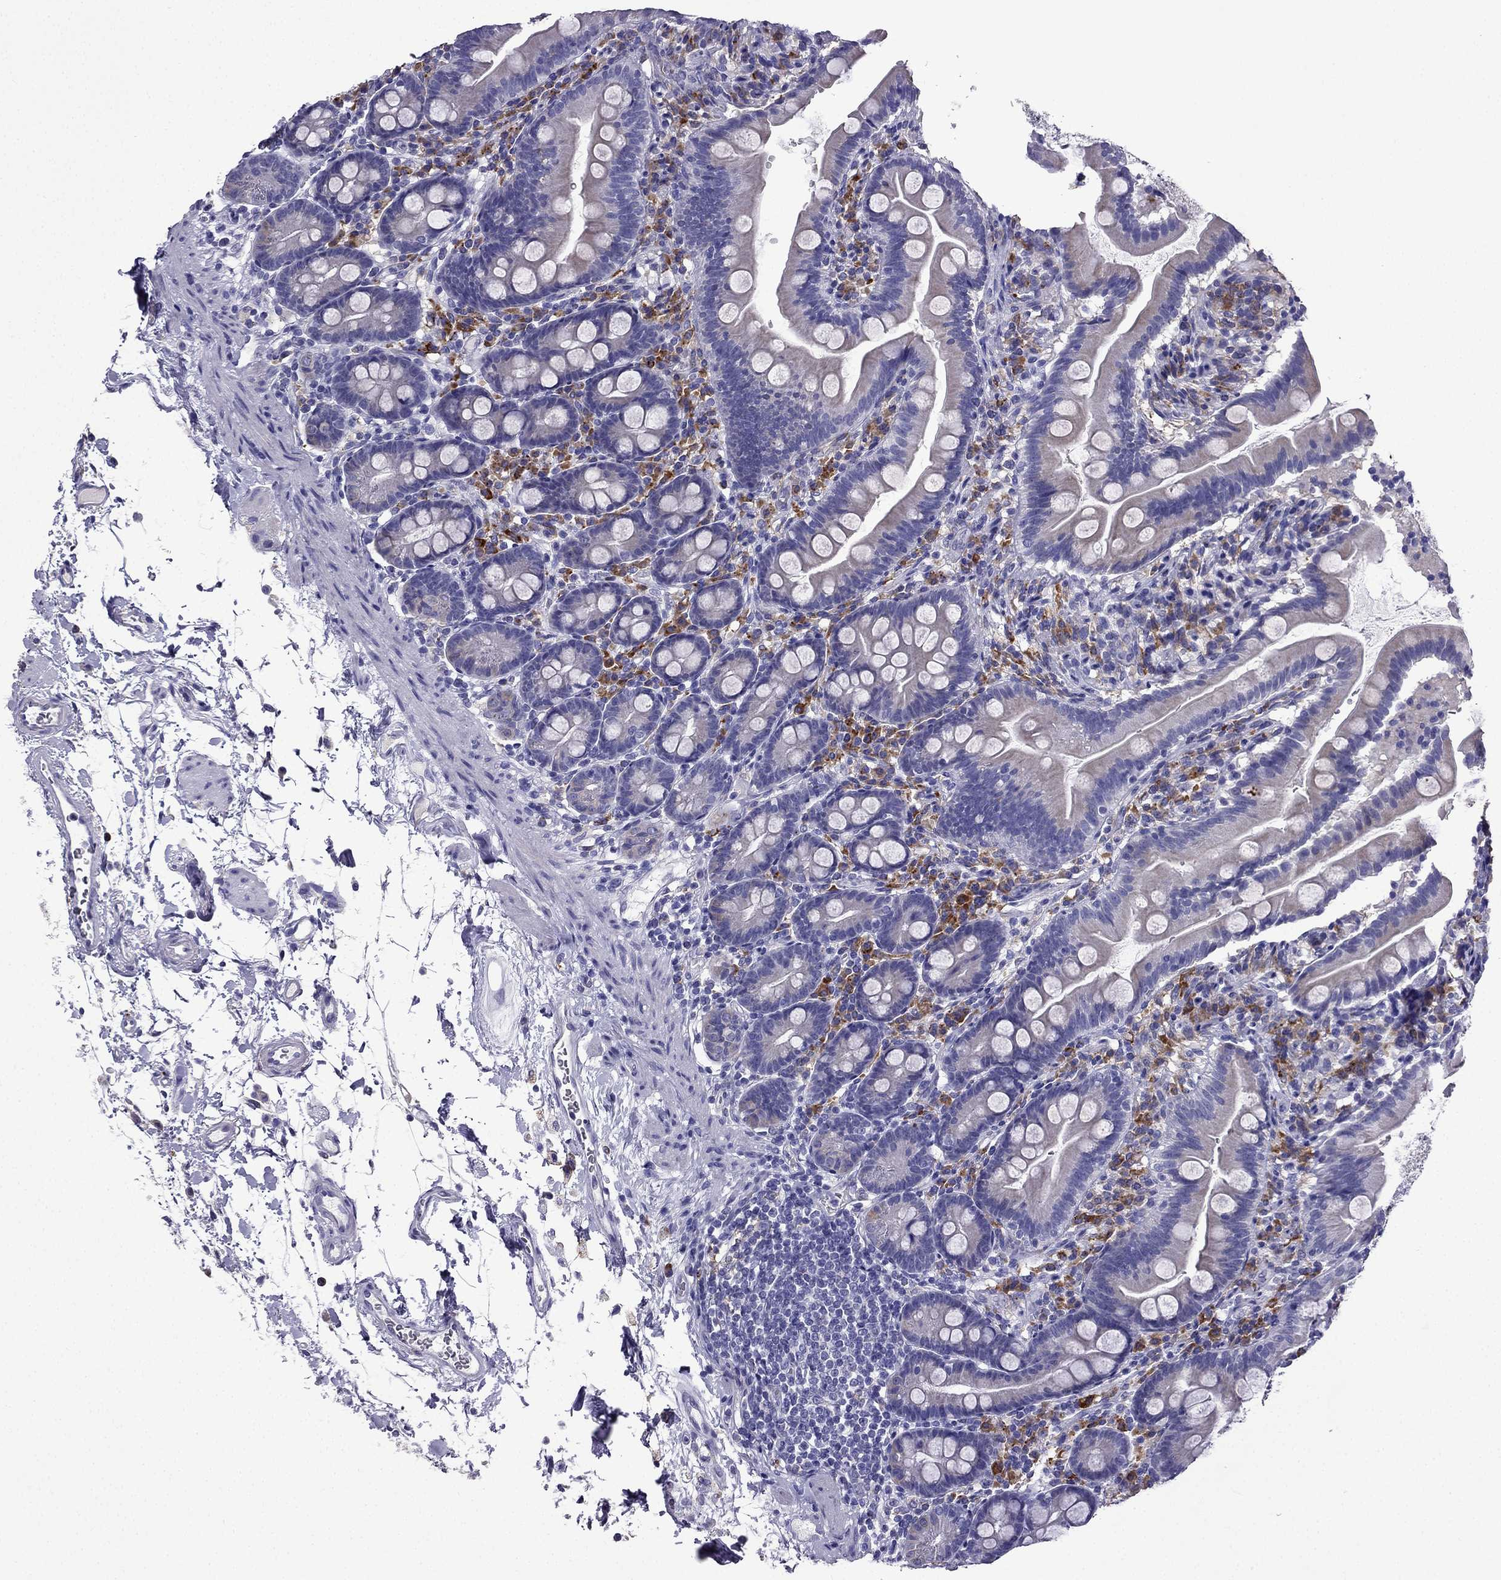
{"staining": {"intensity": "negative", "quantity": "none", "location": "none"}, "tissue": "small intestine", "cell_type": "Glandular cells", "image_type": "normal", "snomed": [{"axis": "morphology", "description": "Normal tissue, NOS"}, {"axis": "topography", "description": "Small intestine"}], "caption": "High magnification brightfield microscopy of normal small intestine stained with DAB (brown) and counterstained with hematoxylin (blue): glandular cells show no significant expression.", "gene": "TSSK4", "patient": {"sex": "female", "age": 44}}